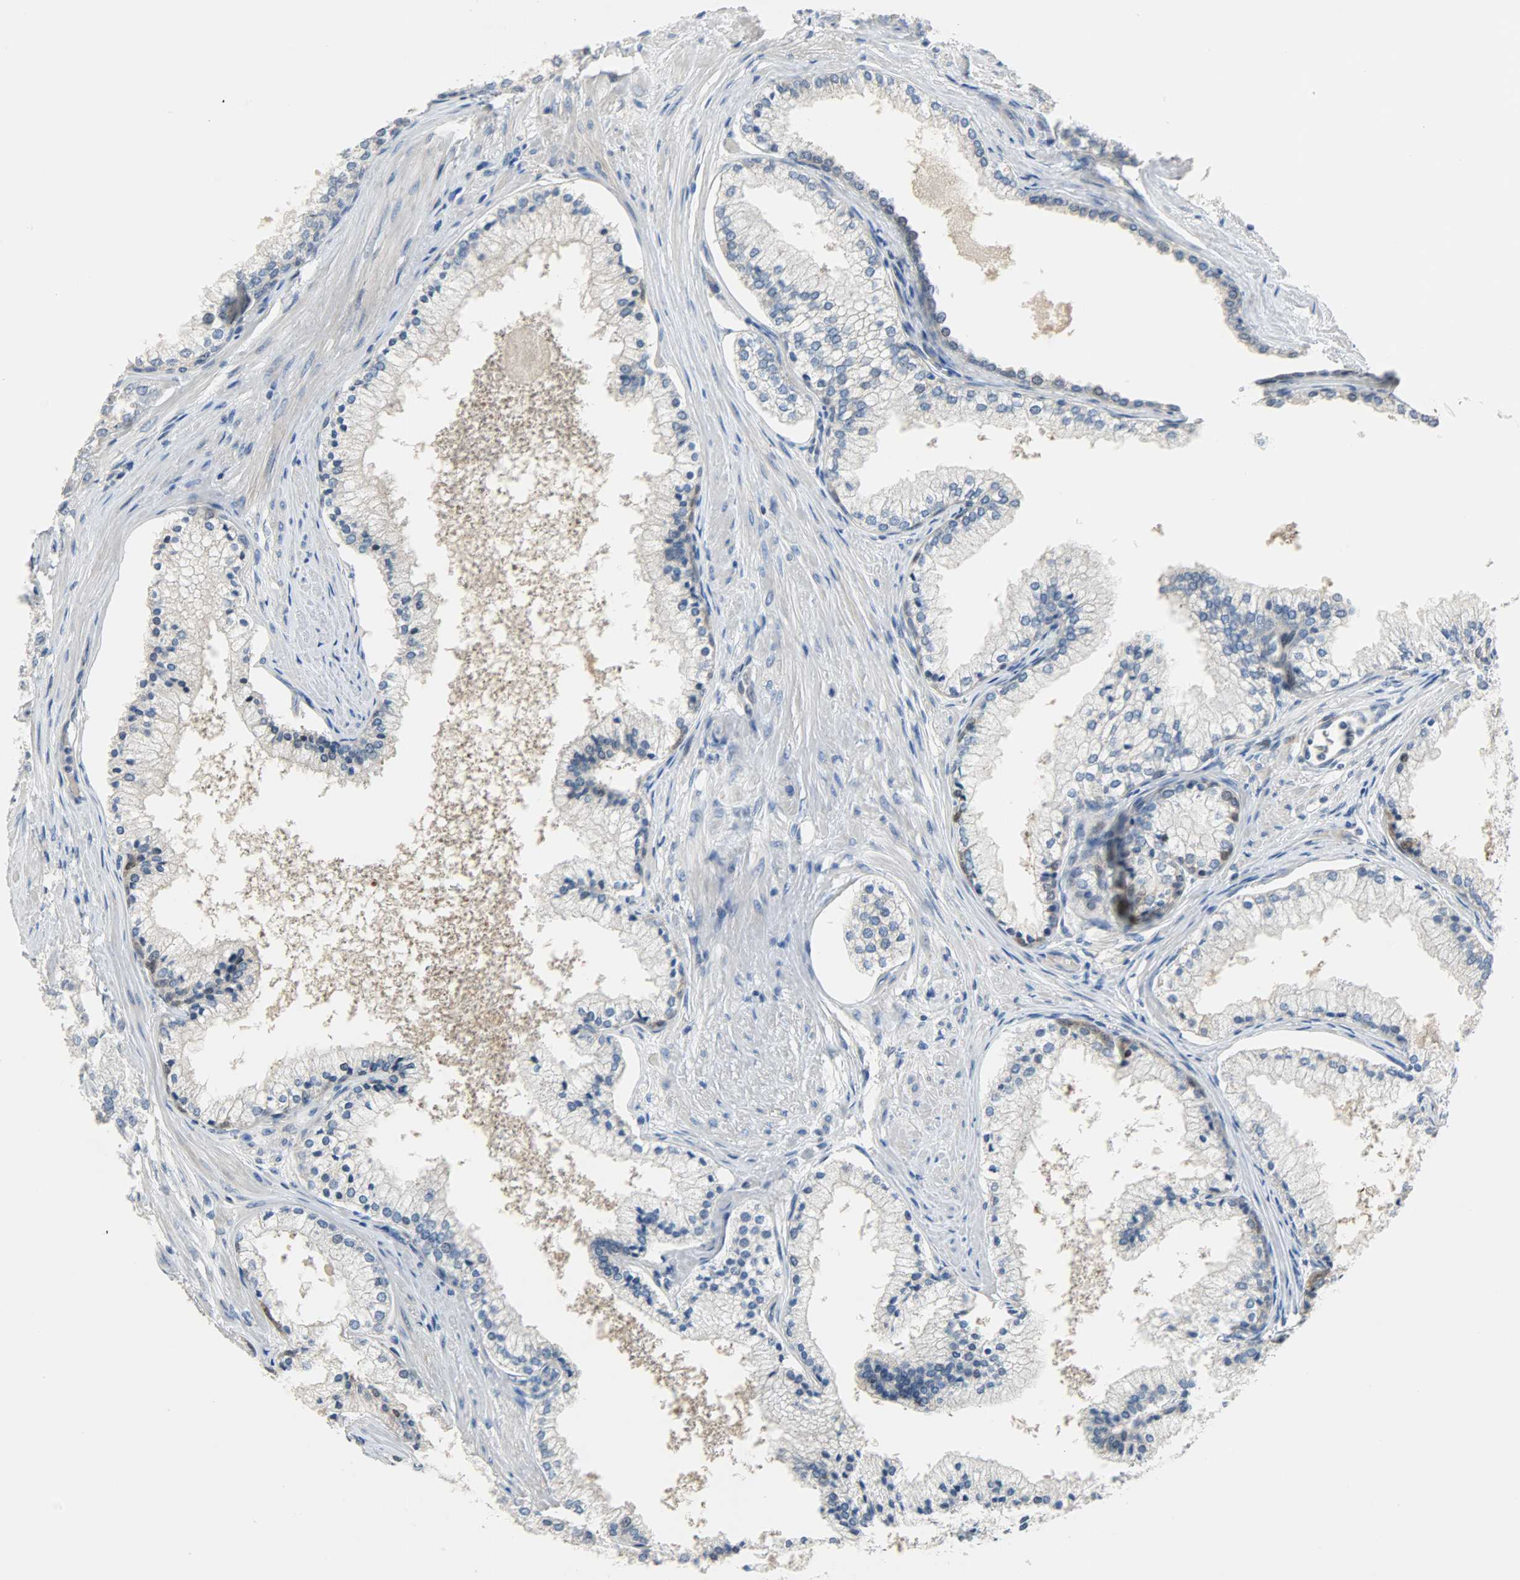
{"staining": {"intensity": "negative", "quantity": "none", "location": "none"}, "tissue": "prostate cancer", "cell_type": "Tumor cells", "image_type": "cancer", "snomed": [{"axis": "morphology", "description": "Adenocarcinoma, Low grade"}, {"axis": "topography", "description": "Prostate"}], "caption": "IHC micrograph of prostate cancer stained for a protein (brown), which displays no expression in tumor cells. The staining was performed using DAB to visualize the protein expression in brown, while the nuclei were stained in blue with hematoxylin (Magnification: 20x).", "gene": "EIF4EBP1", "patient": {"sex": "male", "age": 71}}